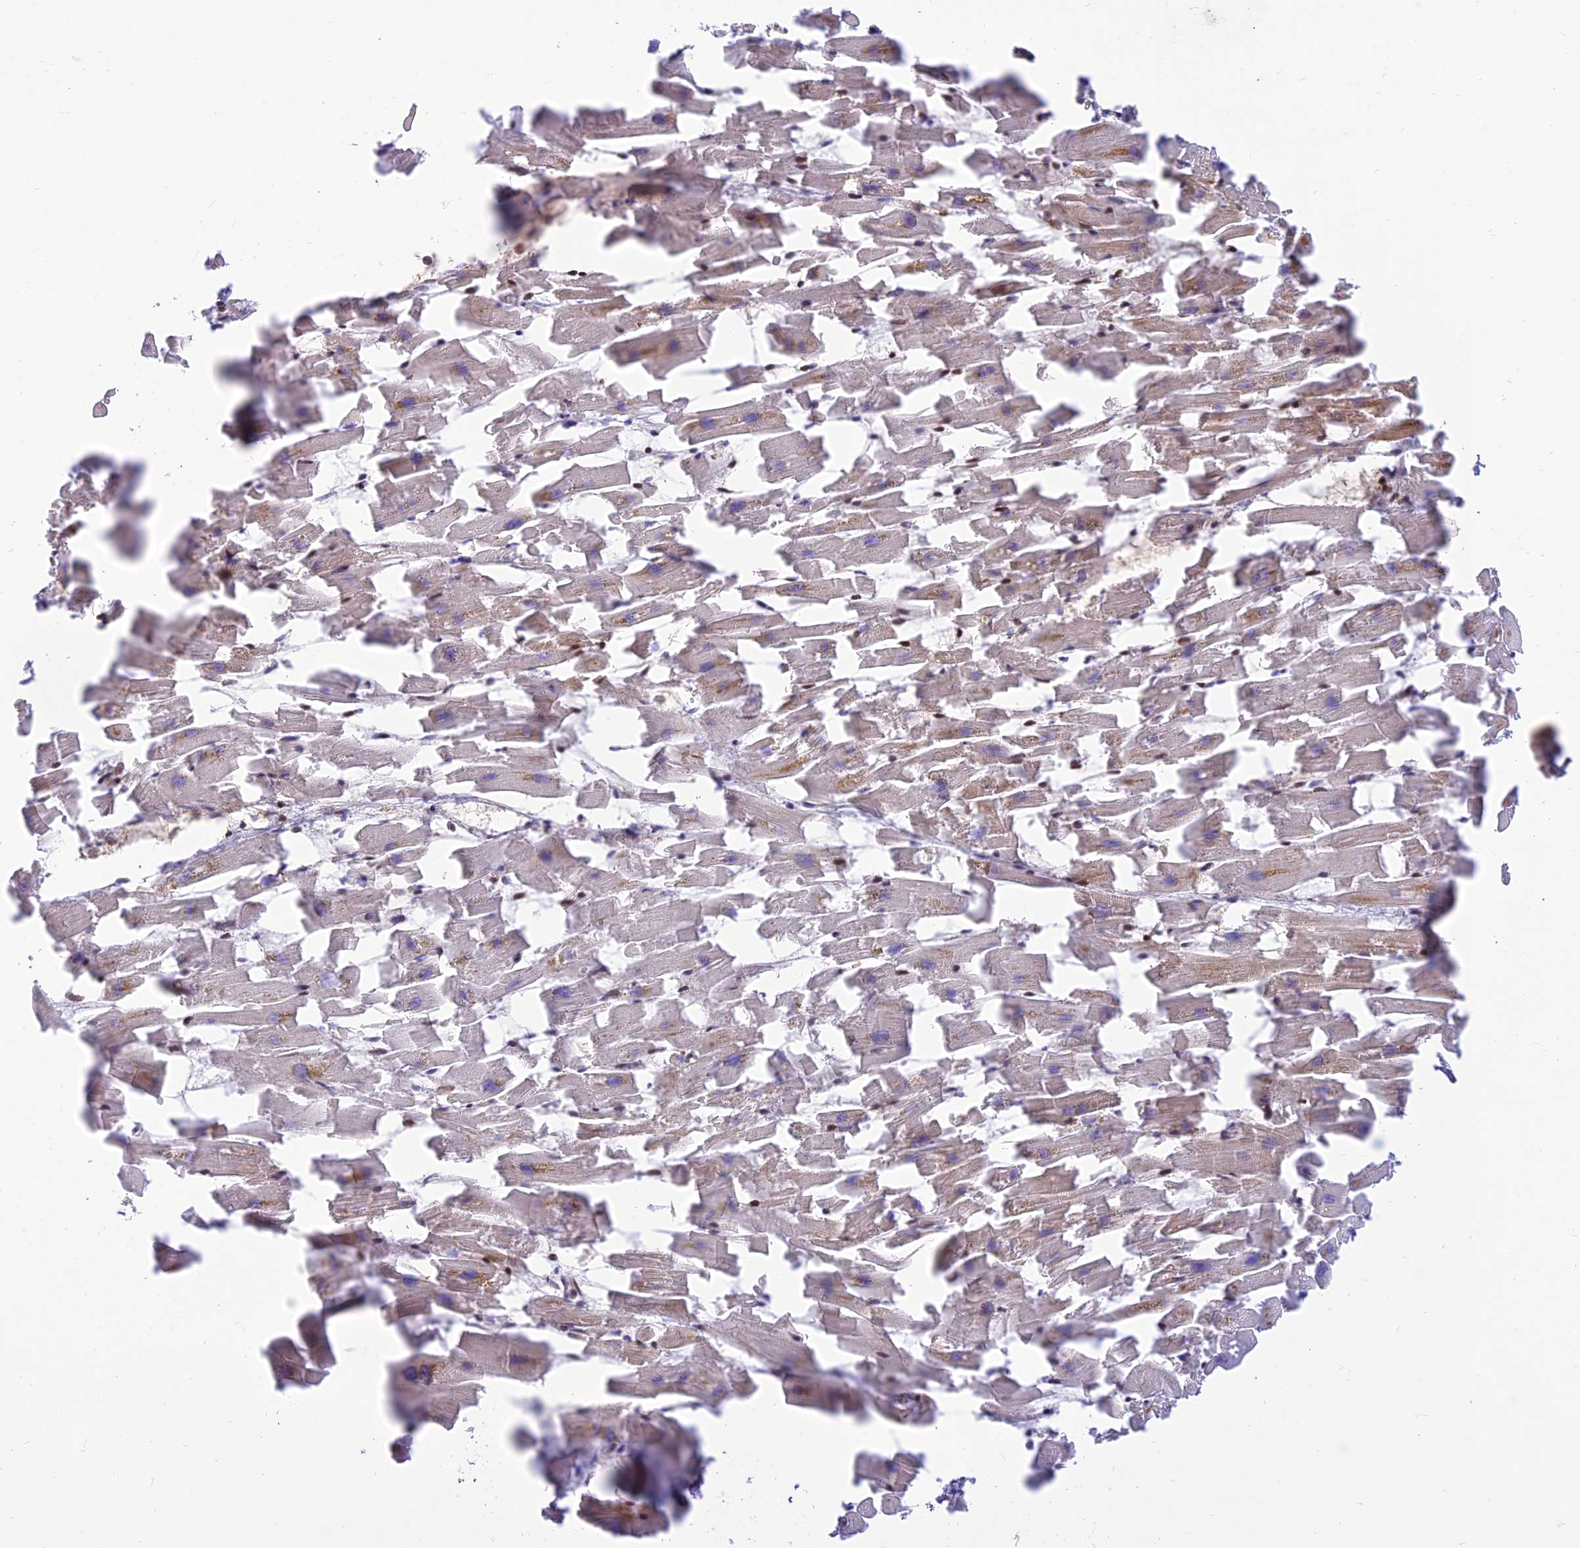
{"staining": {"intensity": "moderate", "quantity": "25%-75%", "location": "cytoplasmic/membranous"}, "tissue": "heart muscle", "cell_type": "Cardiomyocytes", "image_type": "normal", "snomed": [{"axis": "morphology", "description": "Normal tissue, NOS"}, {"axis": "topography", "description": "Heart"}], "caption": "Heart muscle stained with DAB immunohistochemistry (IHC) reveals medium levels of moderate cytoplasmic/membranous expression in approximately 25%-75% of cardiomyocytes.", "gene": "FAM186B", "patient": {"sex": "female", "age": 64}}